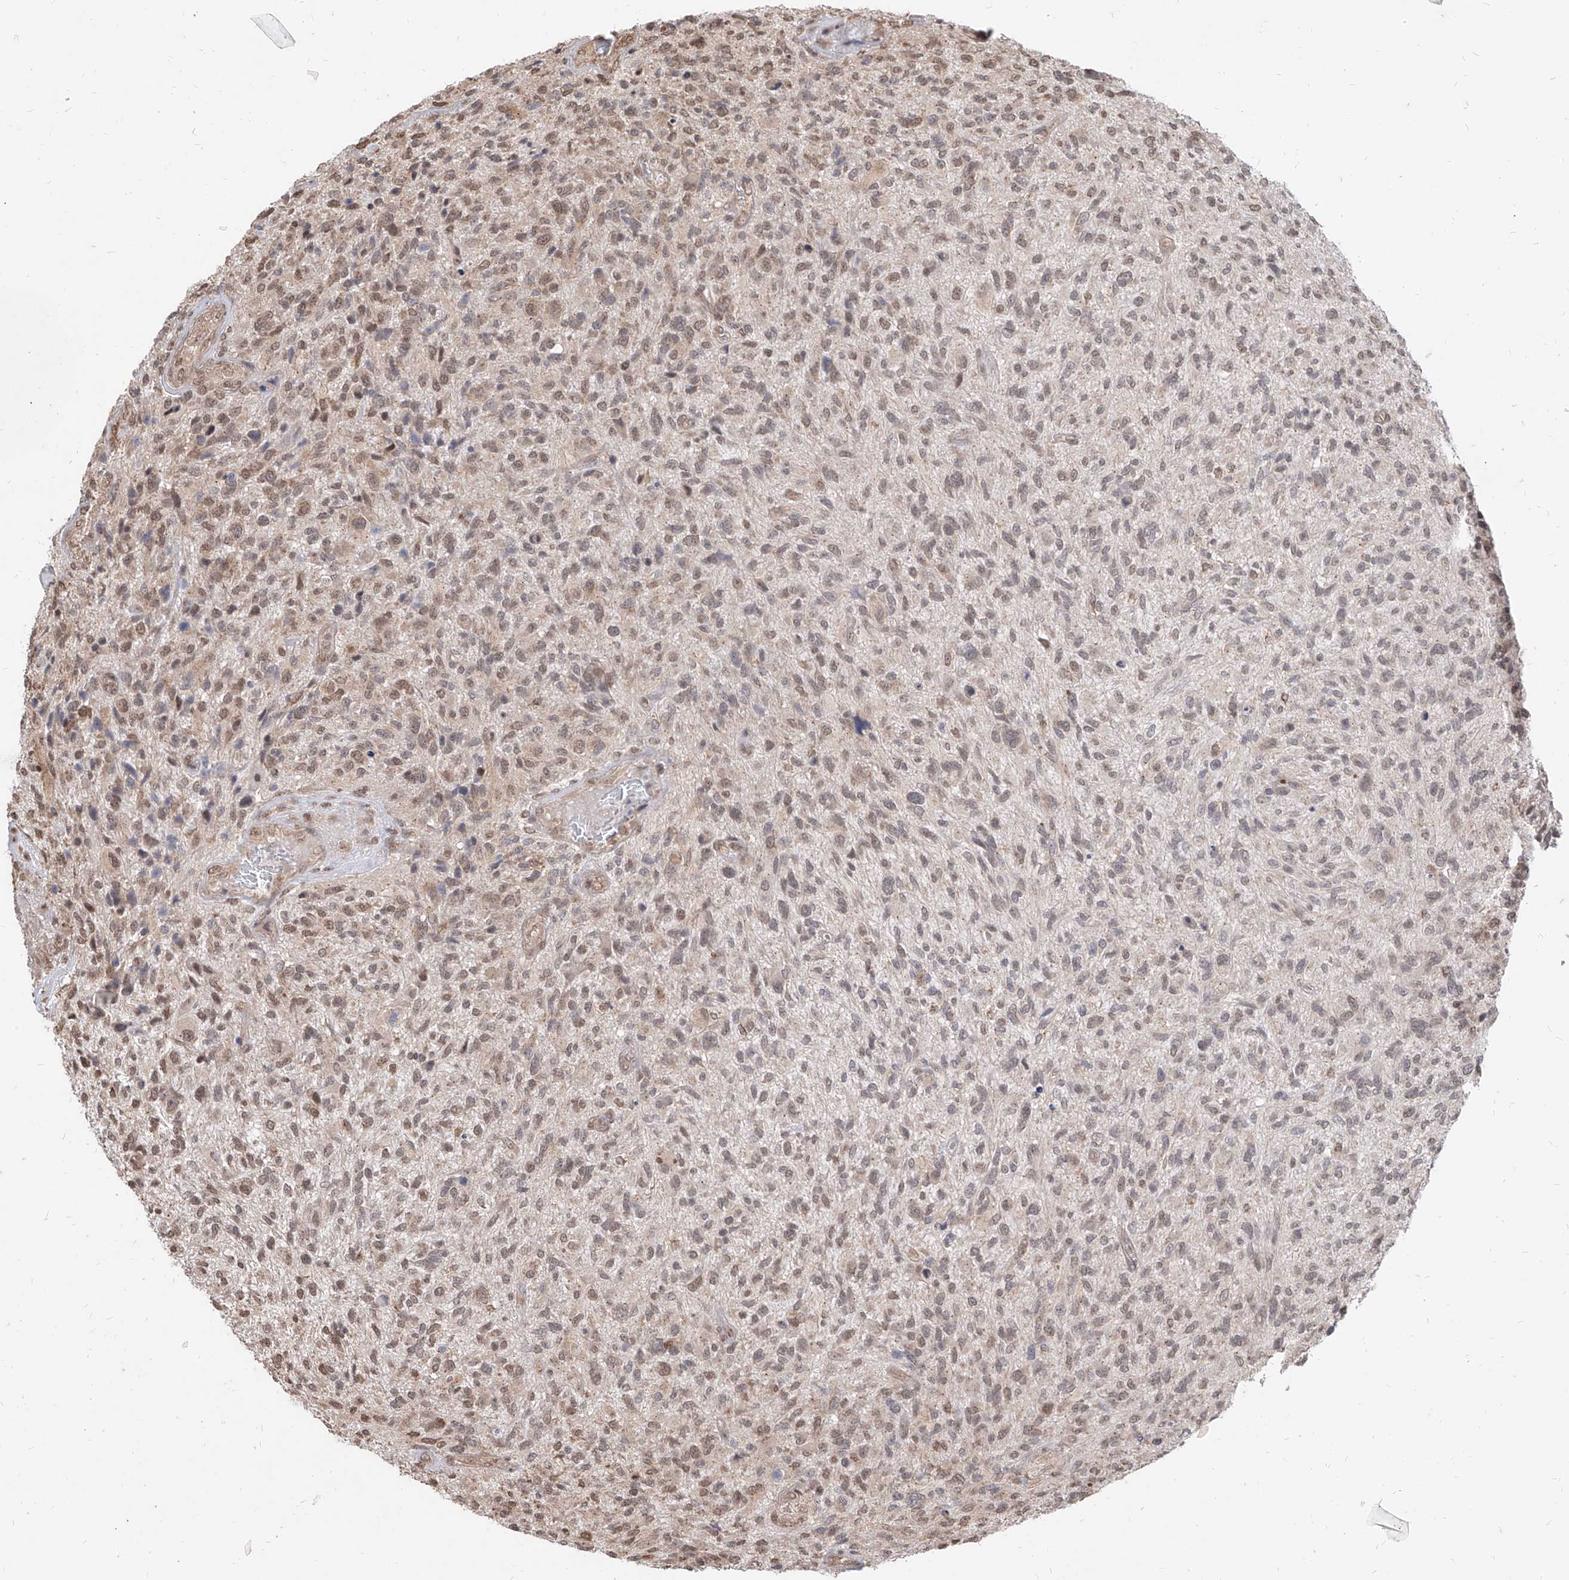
{"staining": {"intensity": "moderate", "quantity": "25%-75%", "location": "nuclear"}, "tissue": "glioma", "cell_type": "Tumor cells", "image_type": "cancer", "snomed": [{"axis": "morphology", "description": "Glioma, malignant, High grade"}, {"axis": "topography", "description": "Brain"}], "caption": "Malignant high-grade glioma was stained to show a protein in brown. There is medium levels of moderate nuclear expression in approximately 25%-75% of tumor cells. (Stains: DAB (3,3'-diaminobenzidine) in brown, nuclei in blue, Microscopy: brightfield microscopy at high magnification).", "gene": "C8orf82", "patient": {"sex": "male", "age": 47}}